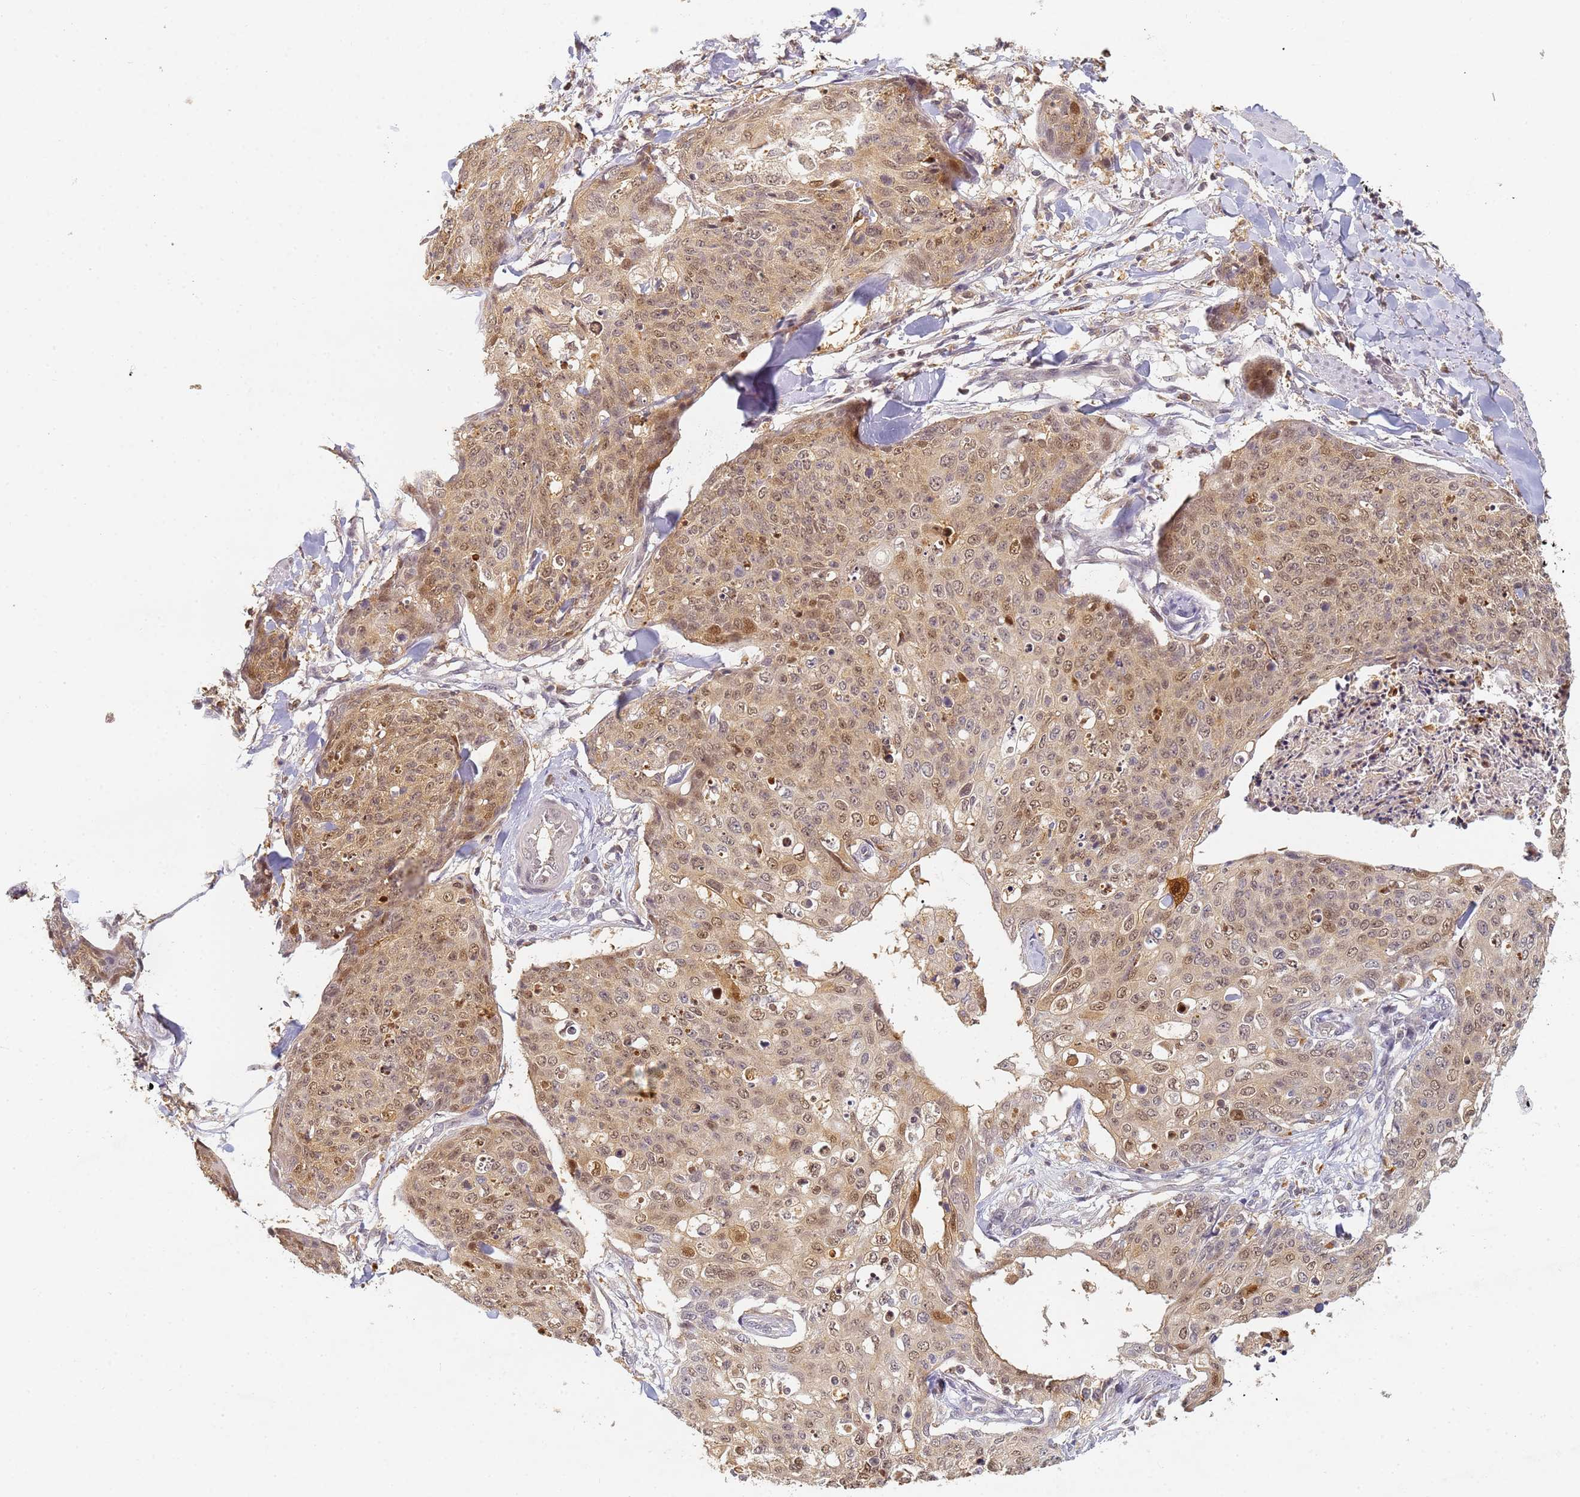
{"staining": {"intensity": "moderate", "quantity": ">75%", "location": "cytoplasmic/membranous,nuclear"}, "tissue": "skin cancer", "cell_type": "Tumor cells", "image_type": "cancer", "snomed": [{"axis": "morphology", "description": "Squamous cell carcinoma, NOS"}, {"axis": "topography", "description": "Skin"}, {"axis": "topography", "description": "Vulva"}], "caption": "Immunohistochemical staining of human skin cancer (squamous cell carcinoma) demonstrates medium levels of moderate cytoplasmic/membranous and nuclear protein positivity in about >75% of tumor cells.", "gene": "HMCES", "patient": {"sex": "female", "age": 85}}